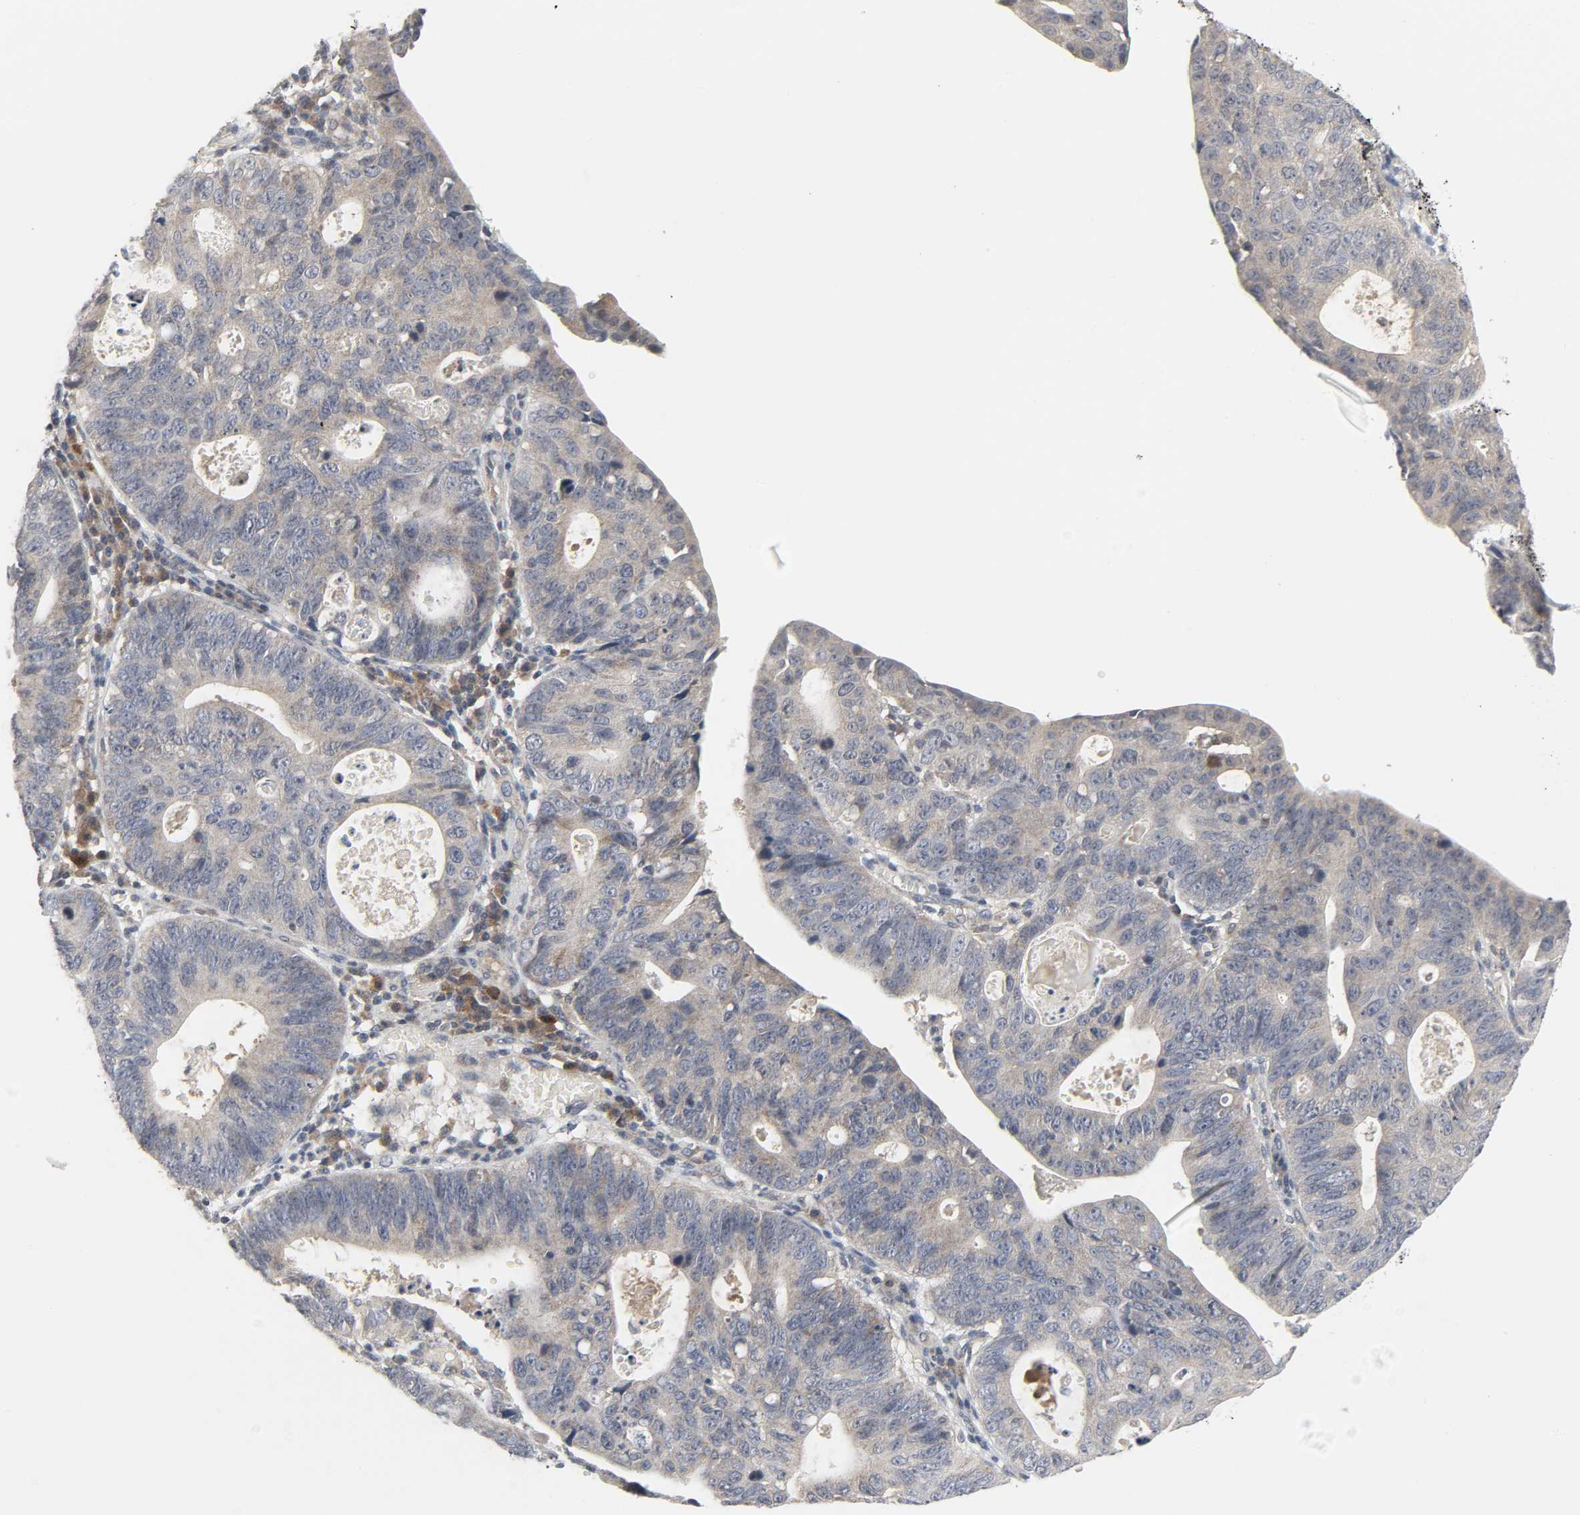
{"staining": {"intensity": "moderate", "quantity": ">75%", "location": "cytoplasmic/membranous"}, "tissue": "stomach cancer", "cell_type": "Tumor cells", "image_type": "cancer", "snomed": [{"axis": "morphology", "description": "Adenocarcinoma, NOS"}, {"axis": "topography", "description": "Stomach"}], "caption": "Stomach cancer stained with a brown dye displays moderate cytoplasmic/membranous positive staining in about >75% of tumor cells.", "gene": "CLIP1", "patient": {"sex": "male", "age": 59}}